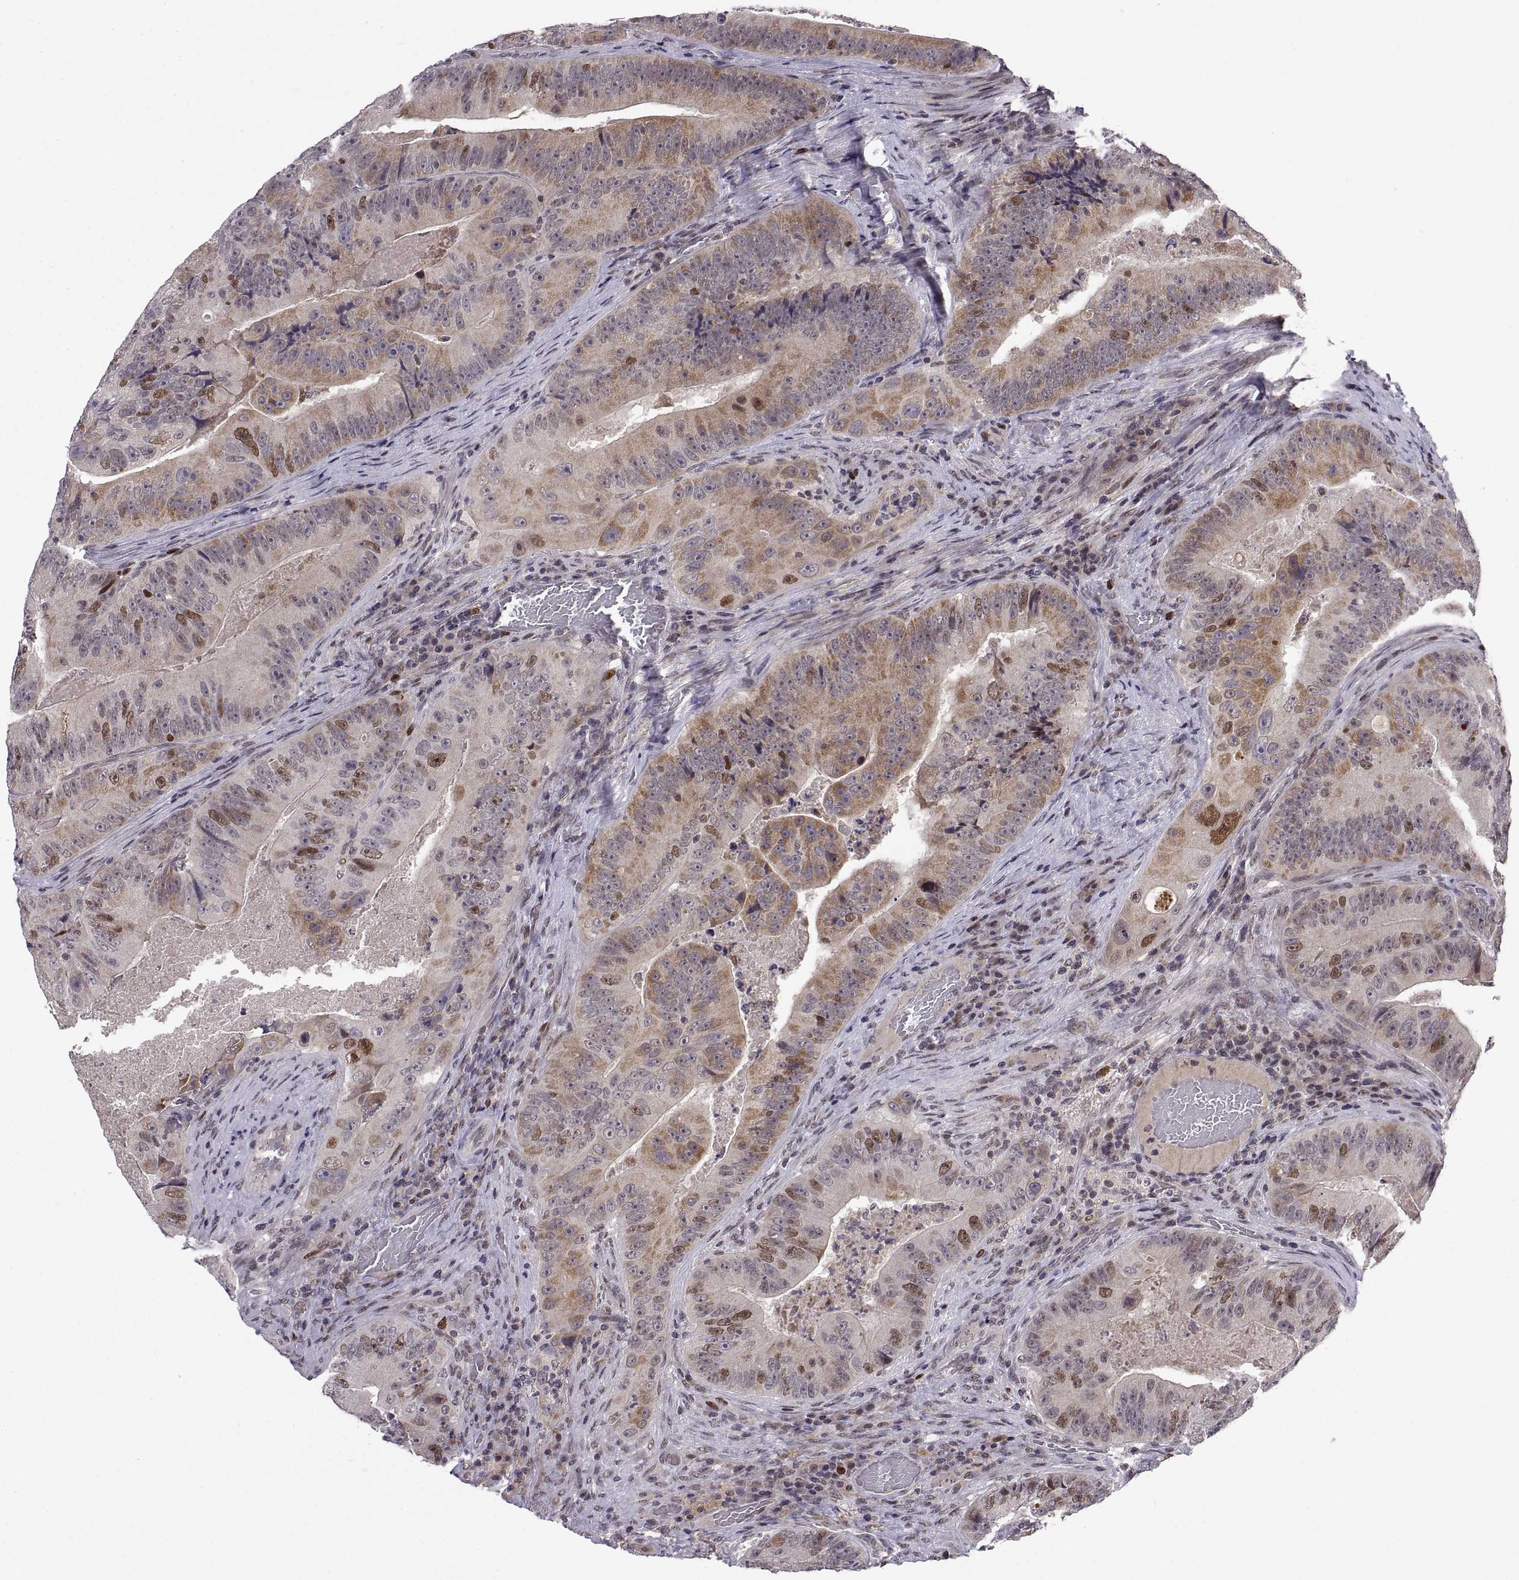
{"staining": {"intensity": "weak", "quantity": "<25%", "location": "nuclear"}, "tissue": "colorectal cancer", "cell_type": "Tumor cells", "image_type": "cancer", "snomed": [{"axis": "morphology", "description": "Adenocarcinoma, NOS"}, {"axis": "topography", "description": "Colon"}], "caption": "The image displays no significant positivity in tumor cells of colorectal adenocarcinoma.", "gene": "CHFR", "patient": {"sex": "female", "age": 86}}